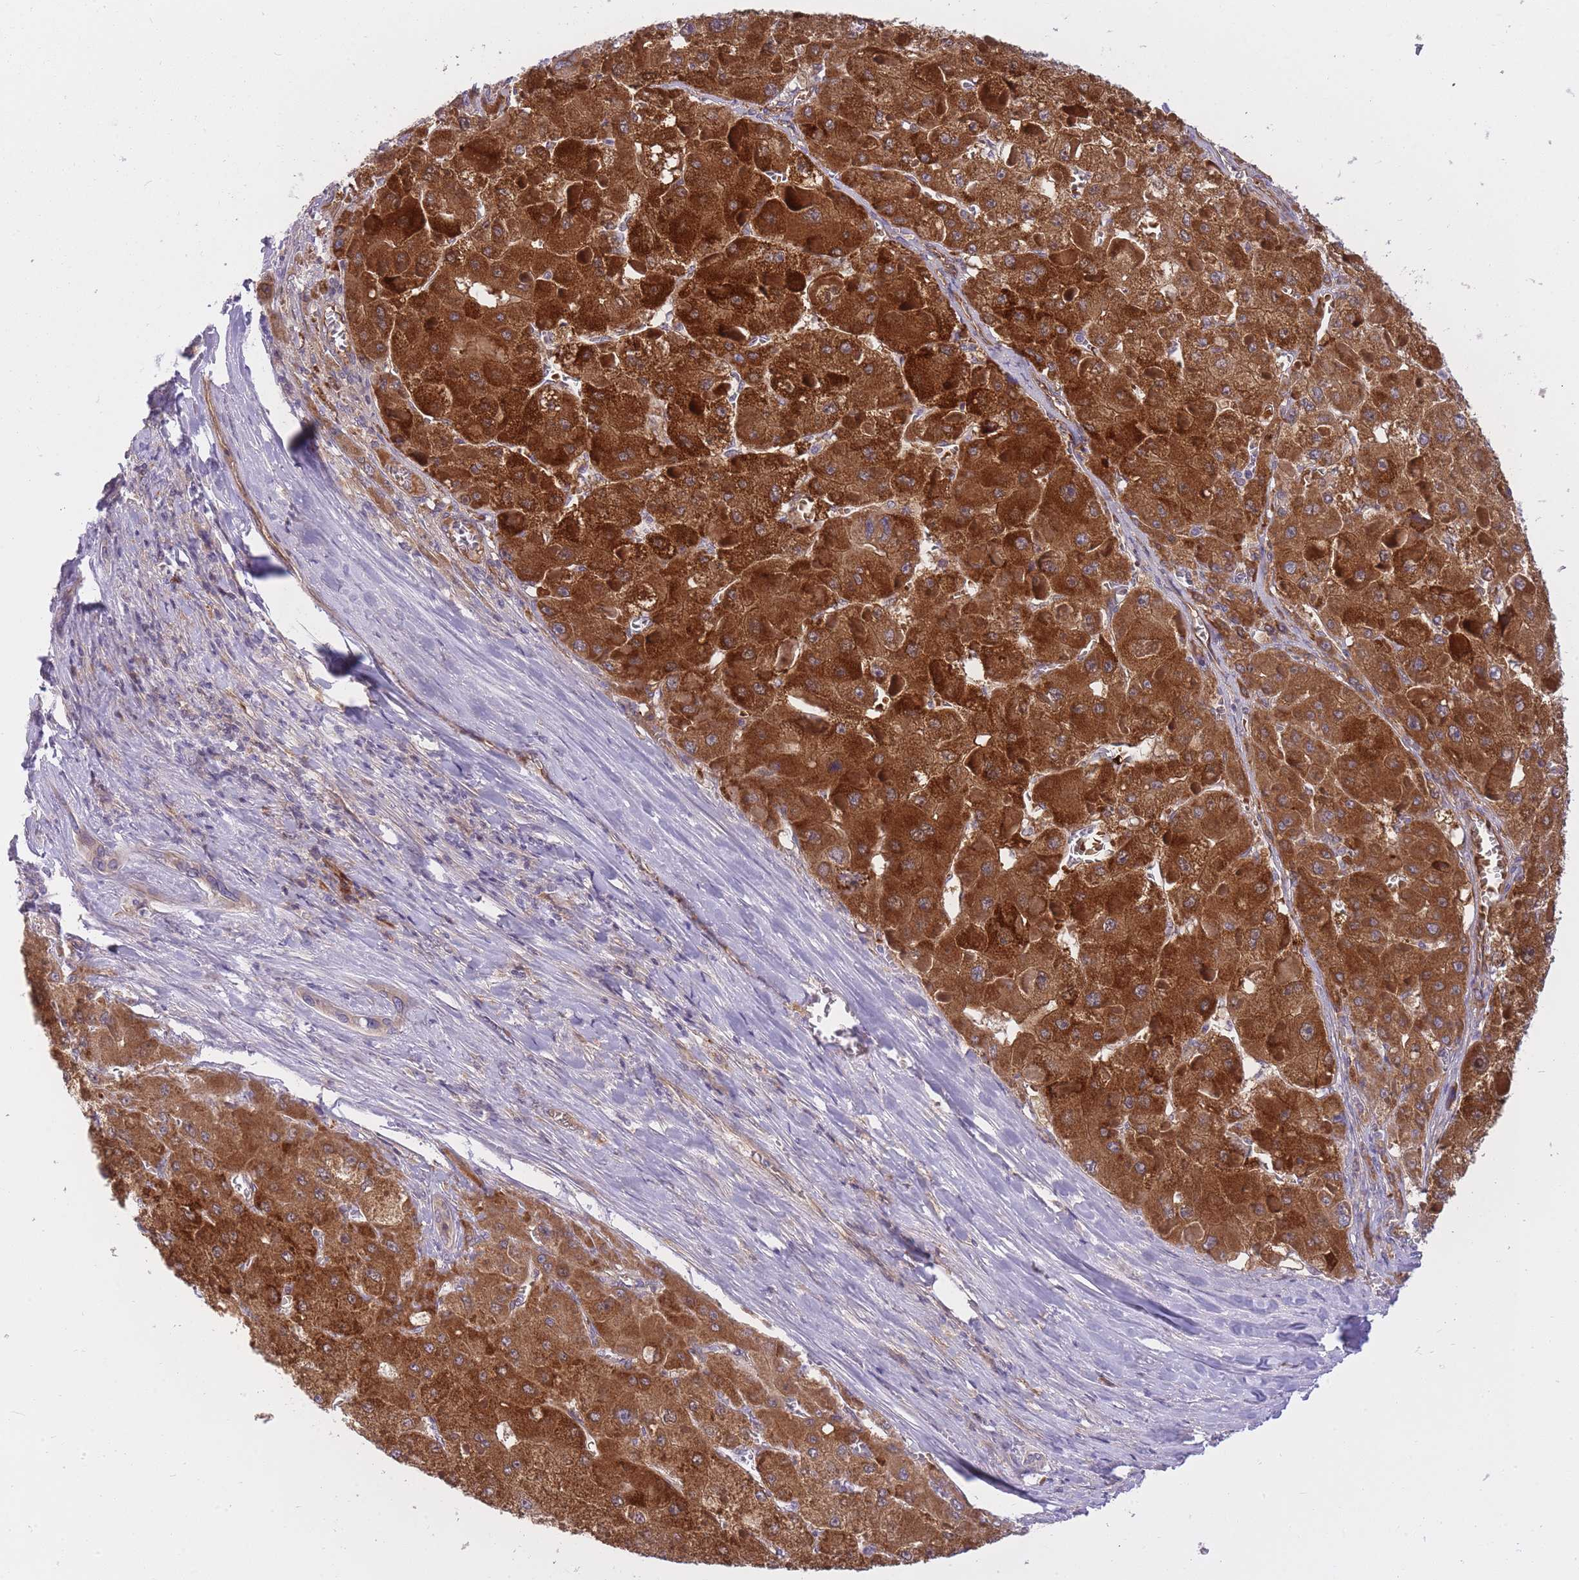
{"staining": {"intensity": "strong", "quantity": ">75%", "location": "cytoplasmic/membranous"}, "tissue": "liver cancer", "cell_type": "Tumor cells", "image_type": "cancer", "snomed": [{"axis": "morphology", "description": "Carcinoma, Hepatocellular, NOS"}, {"axis": "topography", "description": "Liver"}], "caption": "Brown immunohistochemical staining in human liver cancer exhibits strong cytoplasmic/membranous staining in approximately >75% of tumor cells. (DAB (3,3'-diaminobenzidine) = brown stain, brightfield microscopy at high magnification).", "gene": "CRYGN", "patient": {"sex": "female", "age": 73}}